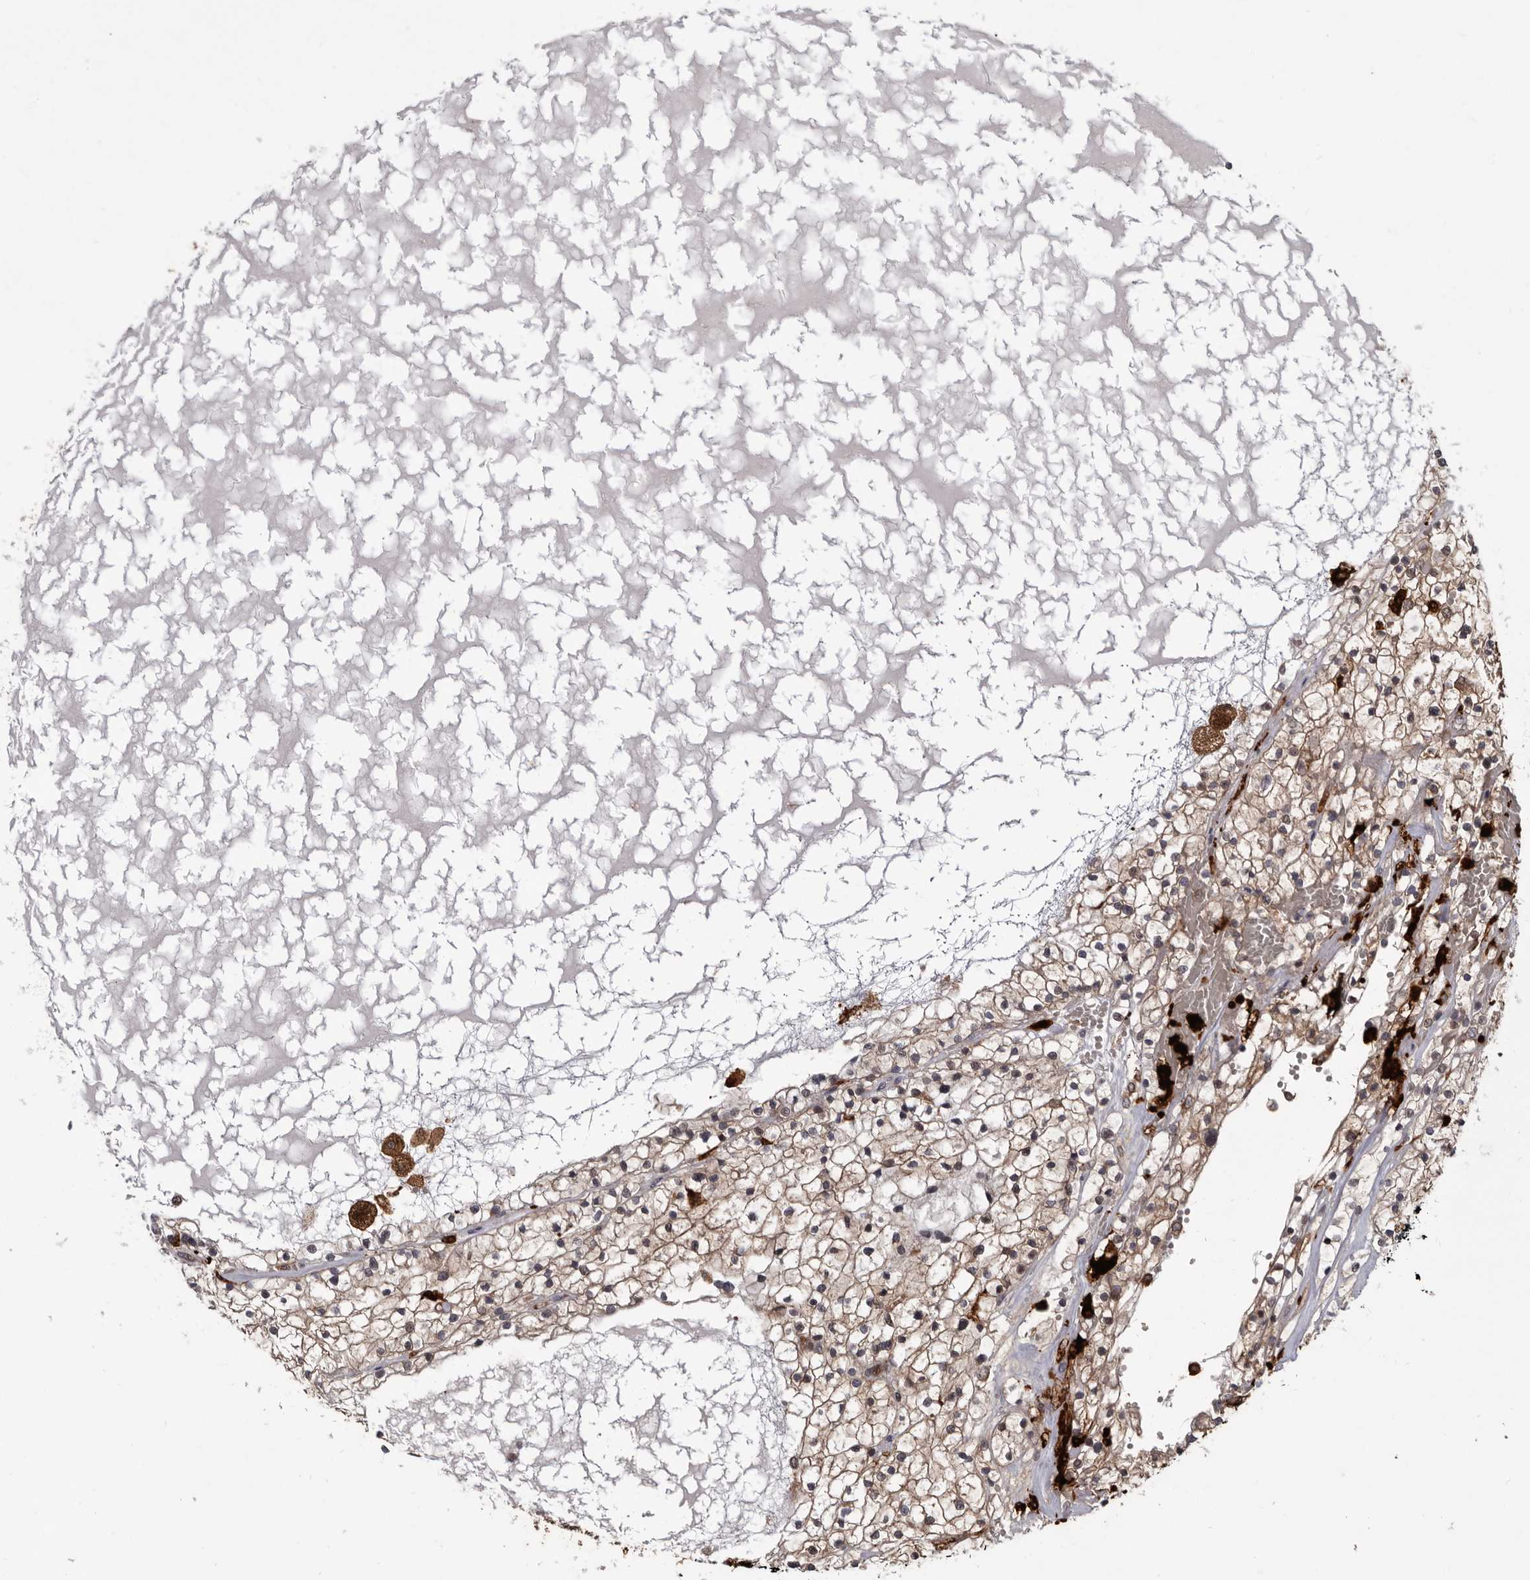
{"staining": {"intensity": "weak", "quantity": ">75%", "location": "cytoplasmic/membranous"}, "tissue": "renal cancer", "cell_type": "Tumor cells", "image_type": "cancer", "snomed": [{"axis": "morphology", "description": "Normal tissue, NOS"}, {"axis": "morphology", "description": "Adenocarcinoma, NOS"}, {"axis": "topography", "description": "Kidney"}], "caption": "Adenocarcinoma (renal) was stained to show a protein in brown. There is low levels of weak cytoplasmic/membranous expression in about >75% of tumor cells.", "gene": "FGFR4", "patient": {"sex": "male", "age": 68}}